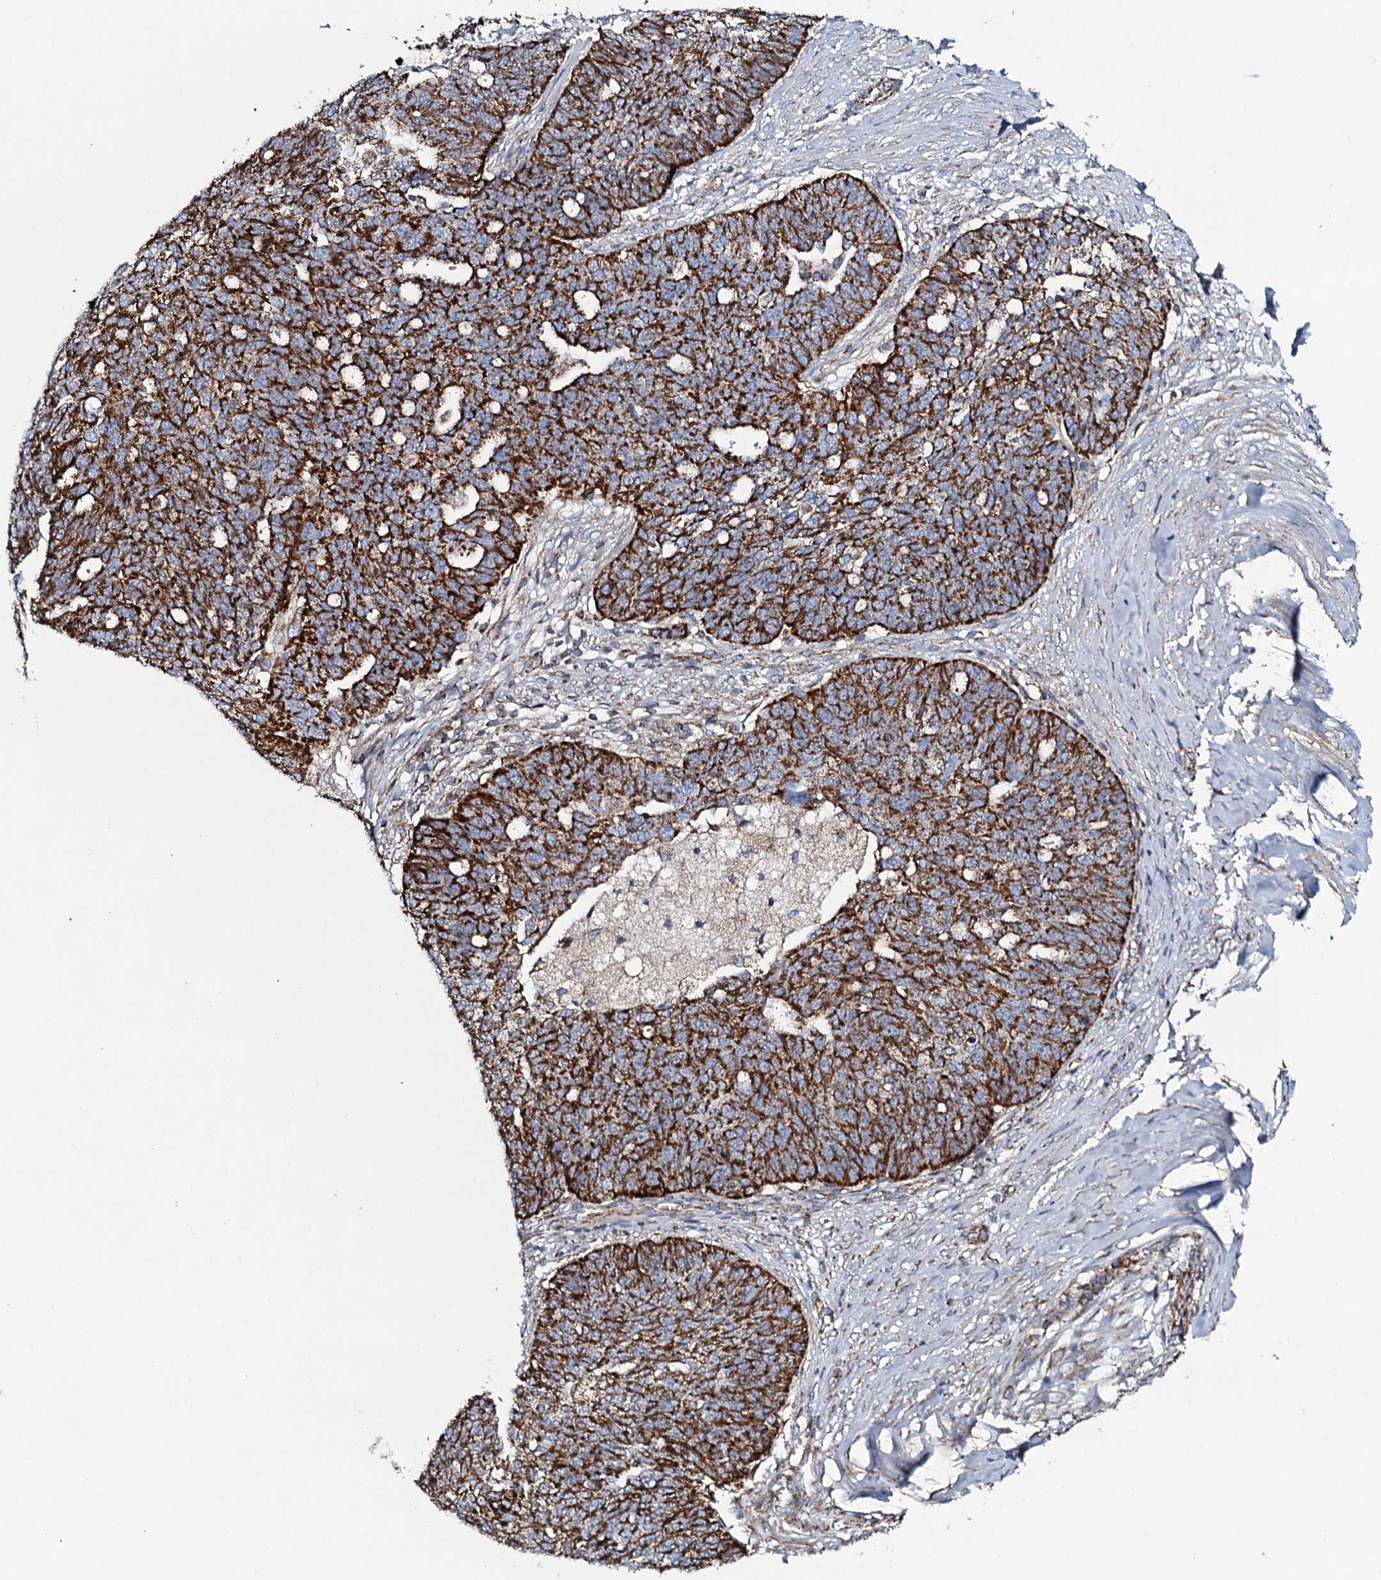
{"staining": {"intensity": "strong", "quantity": ">75%", "location": "cytoplasmic/membranous"}, "tissue": "ovarian cancer", "cell_type": "Tumor cells", "image_type": "cancer", "snomed": [{"axis": "morphology", "description": "Cystadenocarcinoma, serous, NOS"}, {"axis": "topography", "description": "Ovary"}], "caption": "High-magnification brightfield microscopy of ovarian serous cystadenocarcinoma stained with DAB (brown) and counterstained with hematoxylin (blue). tumor cells exhibit strong cytoplasmic/membranous expression is present in approximately>75% of cells. (DAB (3,3'-diaminobenzidine) IHC, brown staining for protein, blue staining for nuclei).", "gene": "EVC2", "patient": {"sex": "female", "age": 59}}